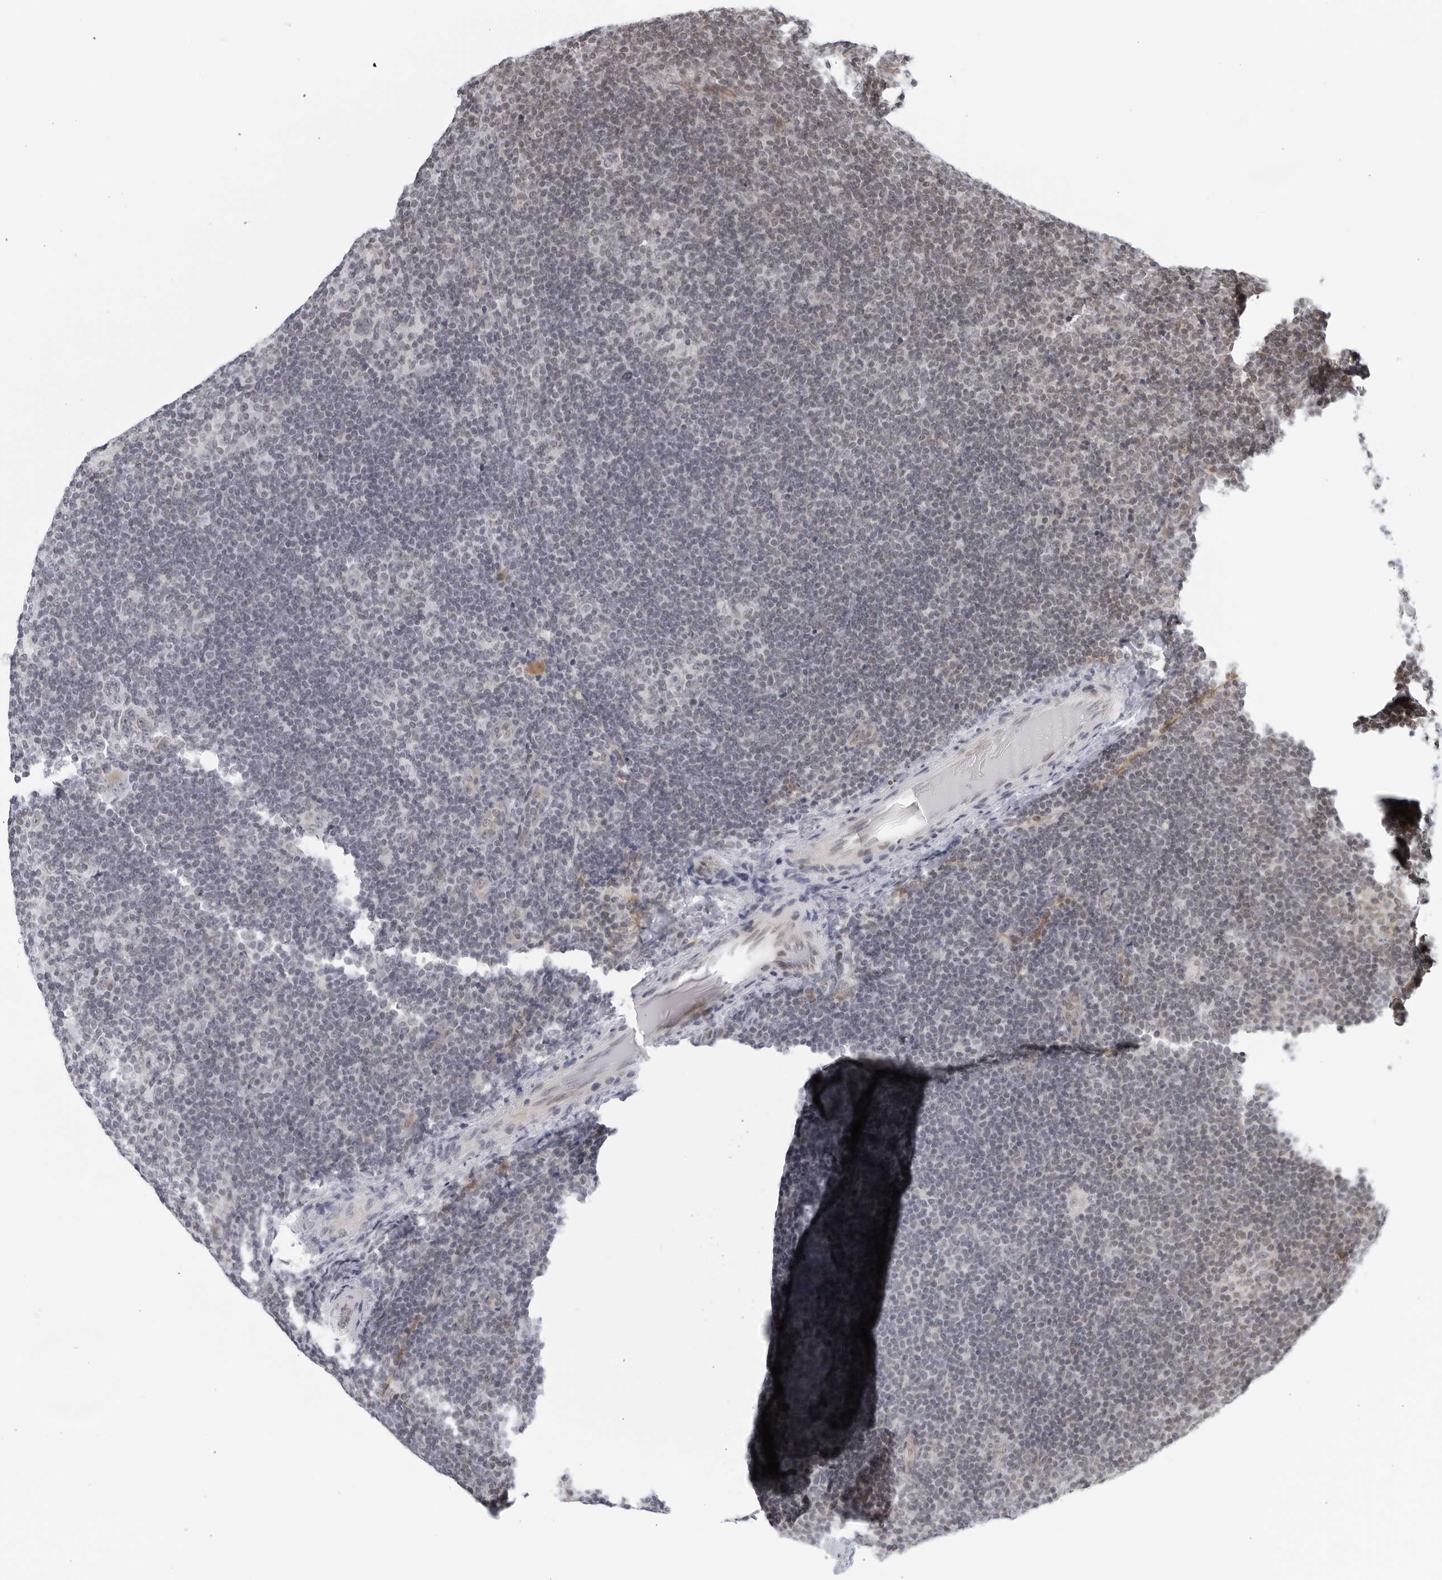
{"staining": {"intensity": "negative", "quantity": "none", "location": "none"}, "tissue": "lymphoma", "cell_type": "Tumor cells", "image_type": "cancer", "snomed": [{"axis": "morphology", "description": "Hodgkin's disease, NOS"}, {"axis": "topography", "description": "Lymph node"}], "caption": "Immunohistochemistry (IHC) of human lymphoma displays no staining in tumor cells. (DAB (3,3'-diaminobenzidine) immunohistochemistry visualized using brightfield microscopy, high magnification).", "gene": "RAB11FIP3", "patient": {"sex": "female", "age": 57}}